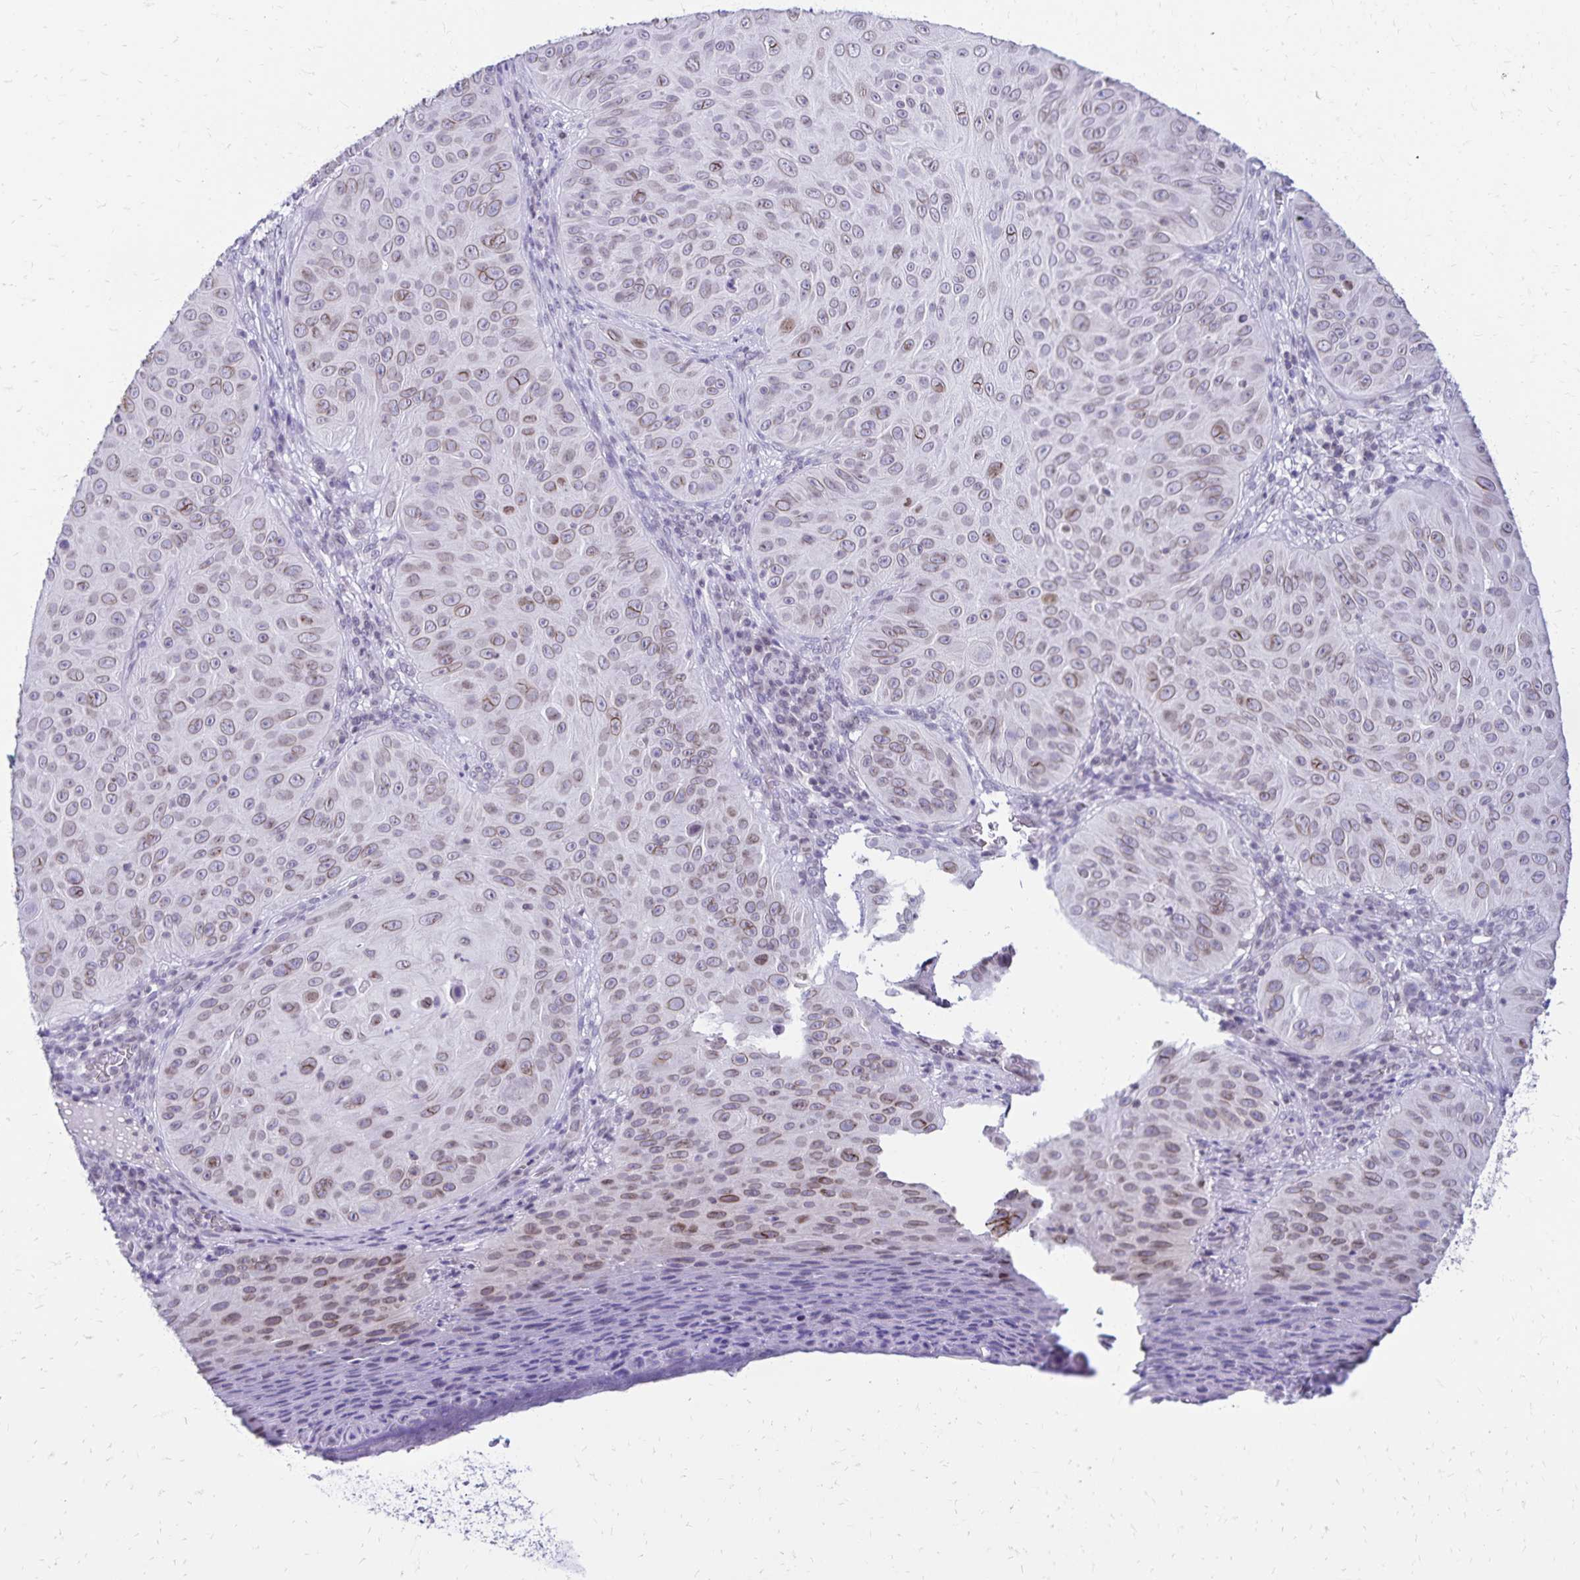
{"staining": {"intensity": "weak", "quantity": "25%-75%", "location": "cytoplasmic/membranous,nuclear"}, "tissue": "skin cancer", "cell_type": "Tumor cells", "image_type": "cancer", "snomed": [{"axis": "morphology", "description": "Squamous cell carcinoma, NOS"}, {"axis": "topography", "description": "Skin"}], "caption": "Protein positivity by immunohistochemistry (IHC) demonstrates weak cytoplasmic/membranous and nuclear staining in approximately 25%-75% of tumor cells in skin cancer.", "gene": "FAM166C", "patient": {"sex": "male", "age": 82}}